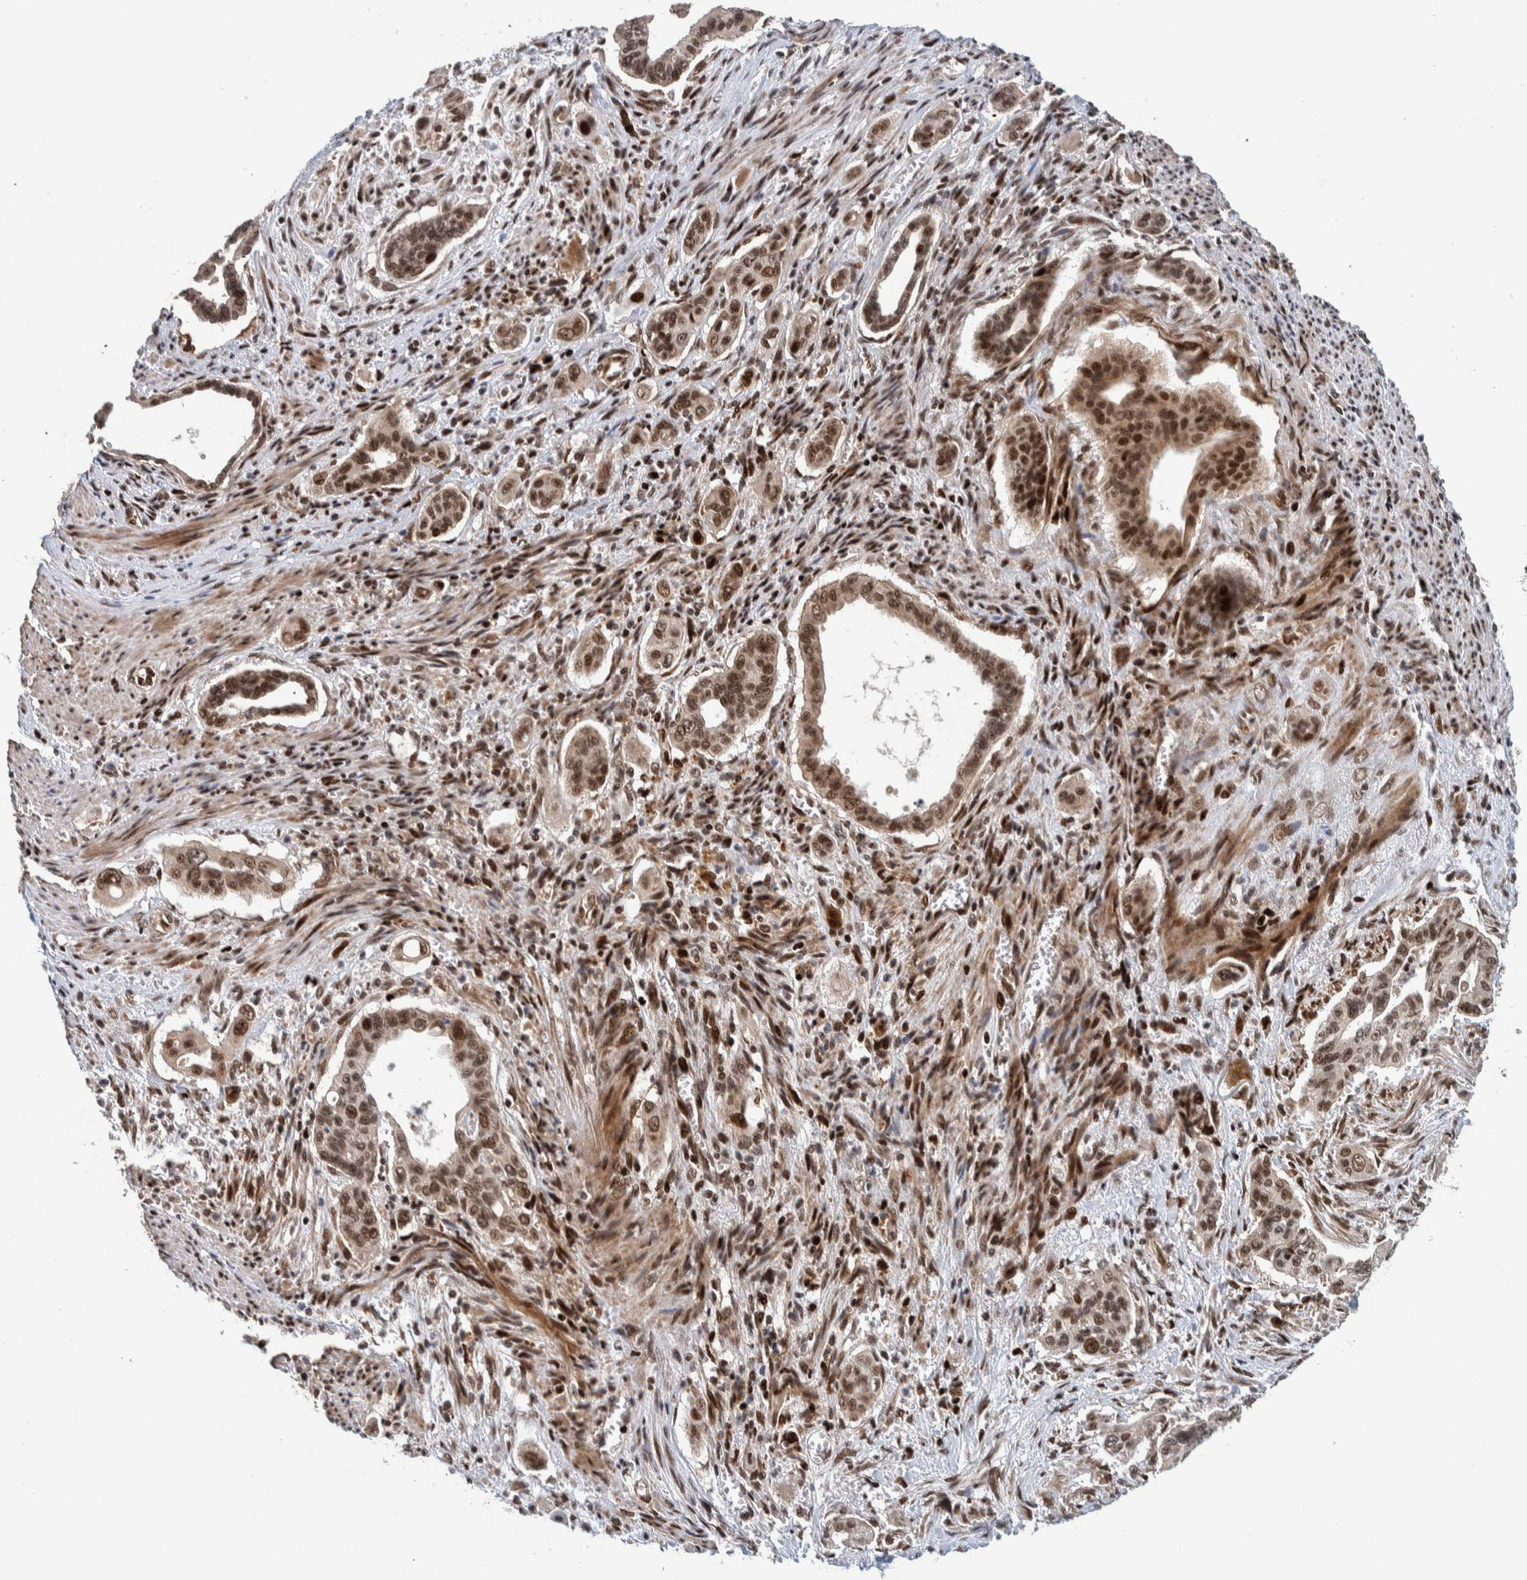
{"staining": {"intensity": "moderate", "quantity": ">75%", "location": "nuclear"}, "tissue": "pancreatic cancer", "cell_type": "Tumor cells", "image_type": "cancer", "snomed": [{"axis": "morphology", "description": "Adenocarcinoma, NOS"}, {"axis": "topography", "description": "Pancreas"}], "caption": "Immunohistochemical staining of human pancreatic adenocarcinoma displays medium levels of moderate nuclear protein expression in approximately >75% of tumor cells.", "gene": "CHD4", "patient": {"sex": "male", "age": 77}}